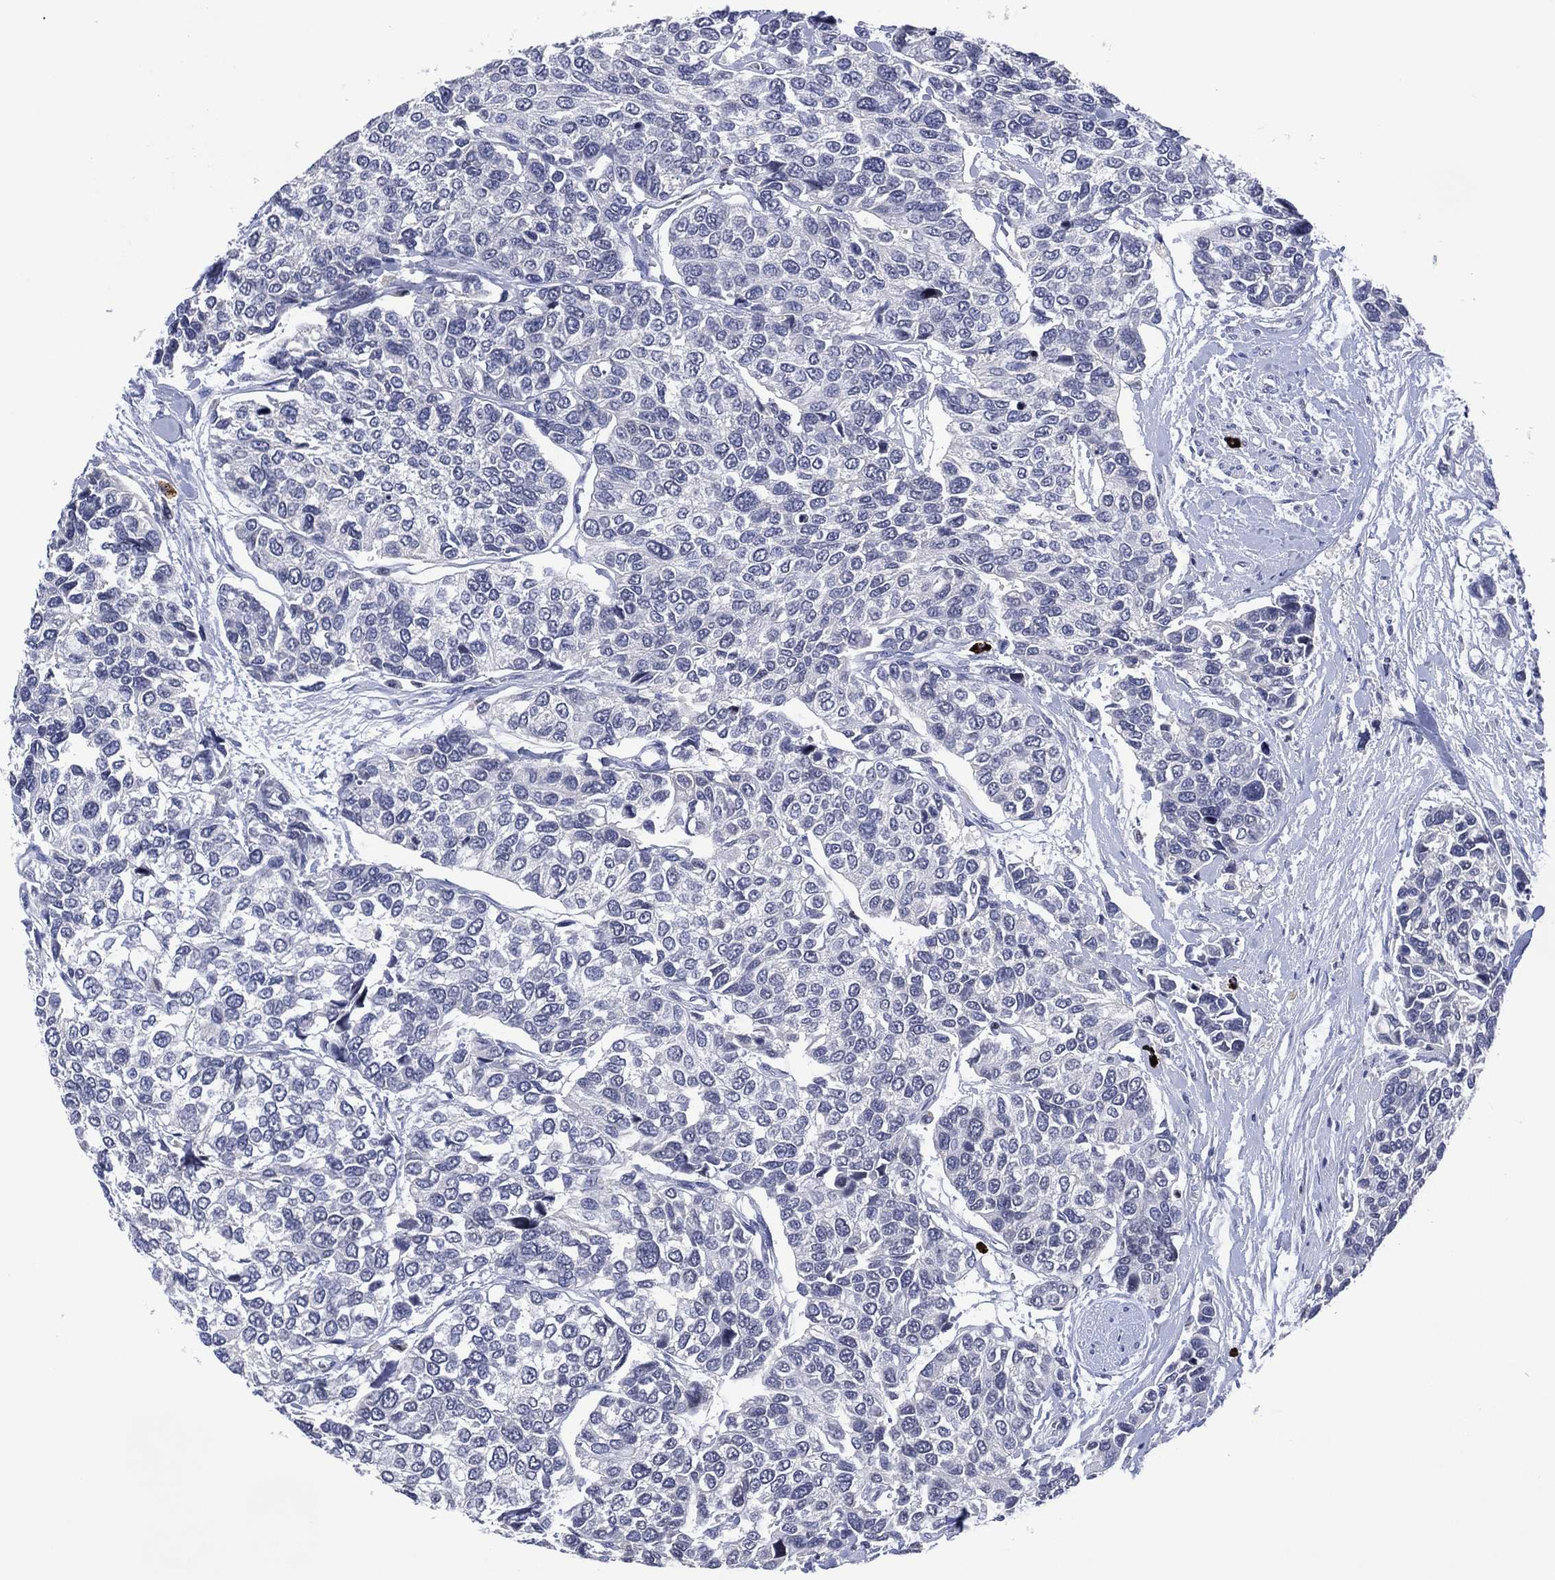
{"staining": {"intensity": "negative", "quantity": "none", "location": "none"}, "tissue": "urothelial cancer", "cell_type": "Tumor cells", "image_type": "cancer", "snomed": [{"axis": "morphology", "description": "Urothelial carcinoma, High grade"}, {"axis": "topography", "description": "Urinary bladder"}], "caption": "Immunohistochemistry (IHC) of urothelial cancer shows no staining in tumor cells.", "gene": "USP26", "patient": {"sex": "male", "age": 77}}